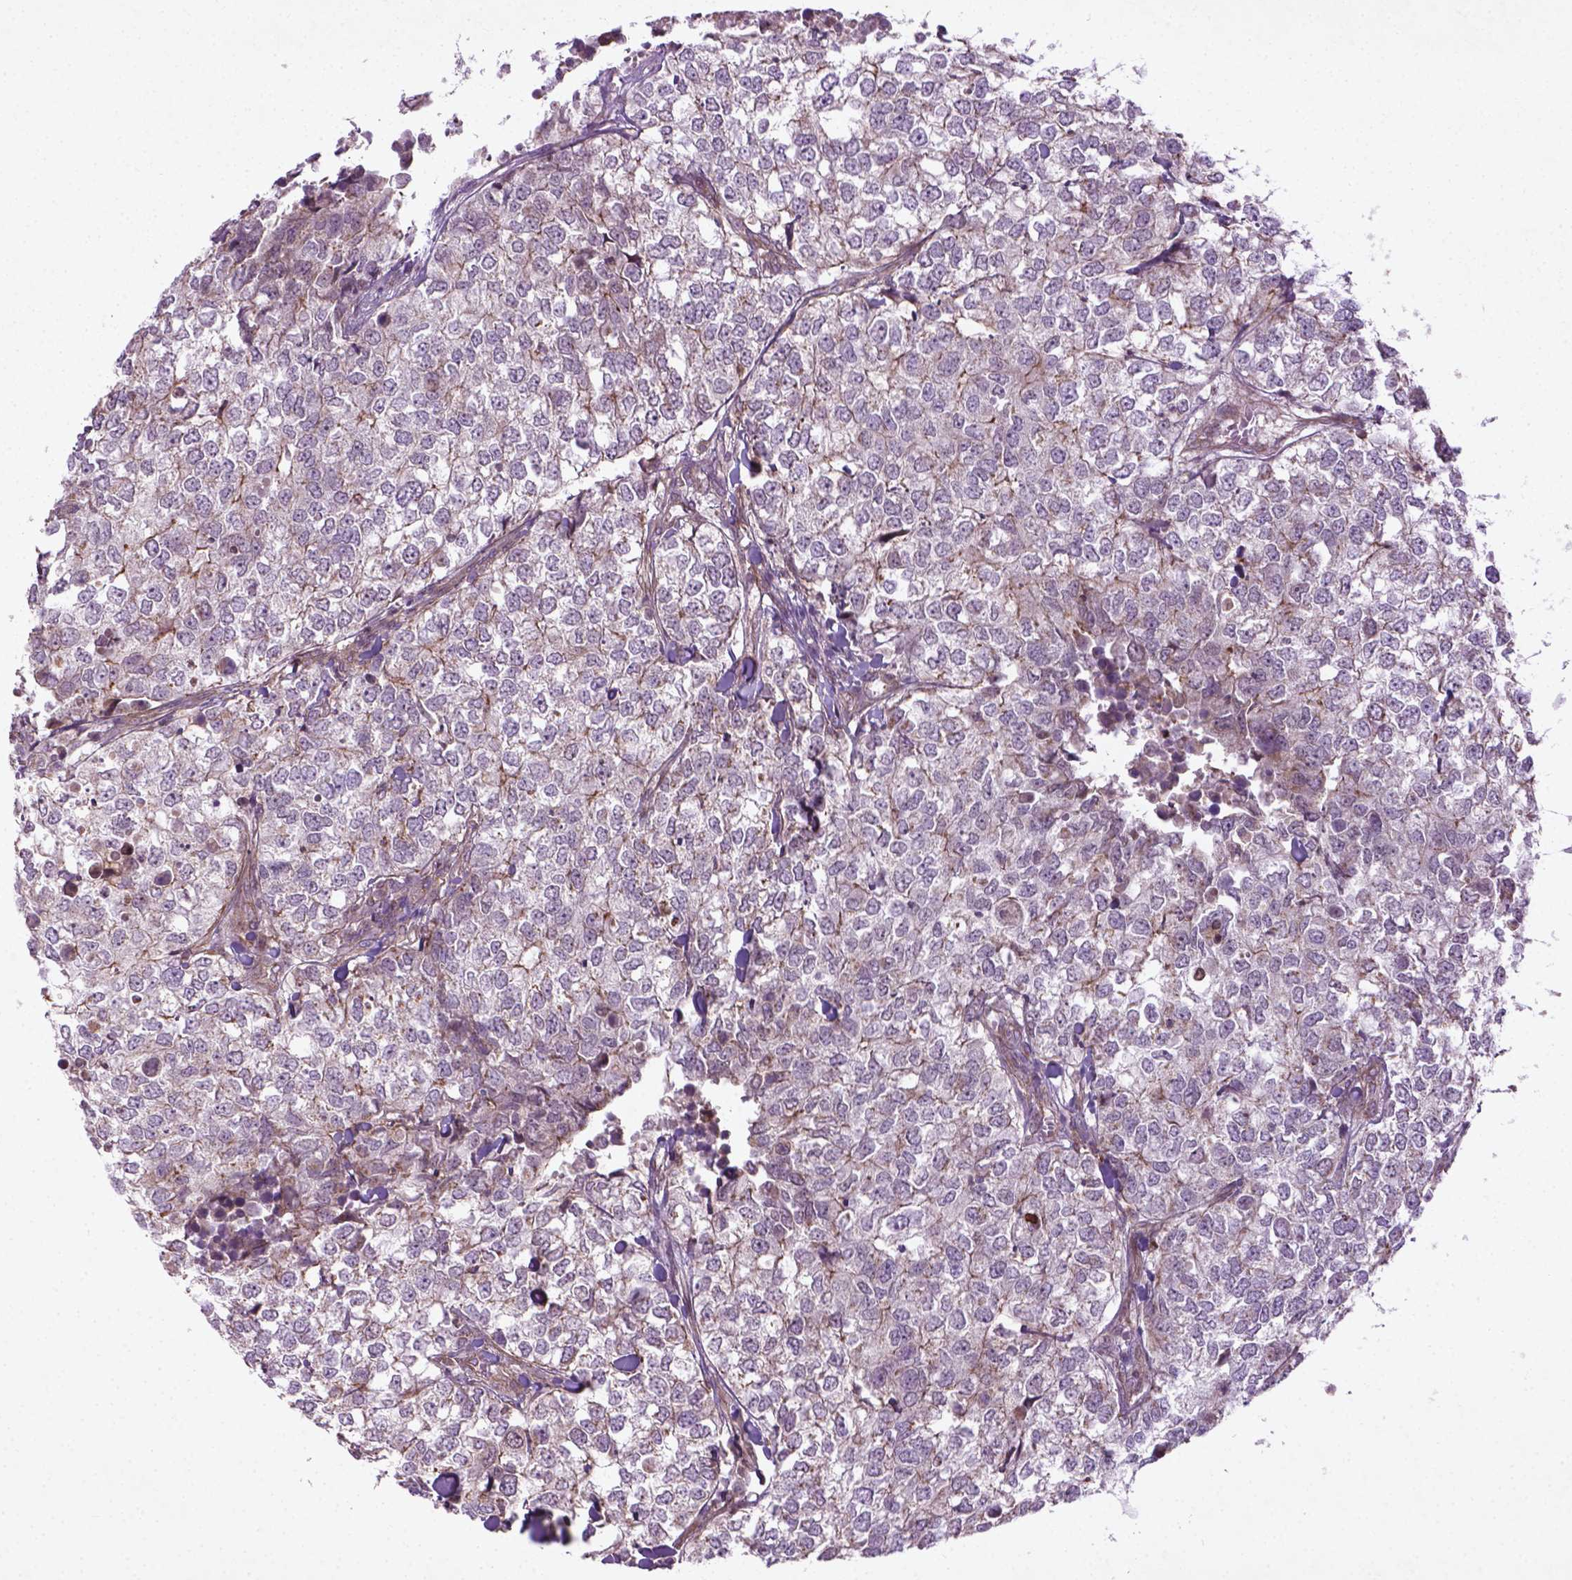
{"staining": {"intensity": "negative", "quantity": "none", "location": "none"}, "tissue": "breast cancer", "cell_type": "Tumor cells", "image_type": "cancer", "snomed": [{"axis": "morphology", "description": "Duct carcinoma"}, {"axis": "topography", "description": "Breast"}], "caption": "Tumor cells show no significant protein staining in breast cancer (invasive ductal carcinoma).", "gene": "TCHP", "patient": {"sex": "female", "age": 30}}